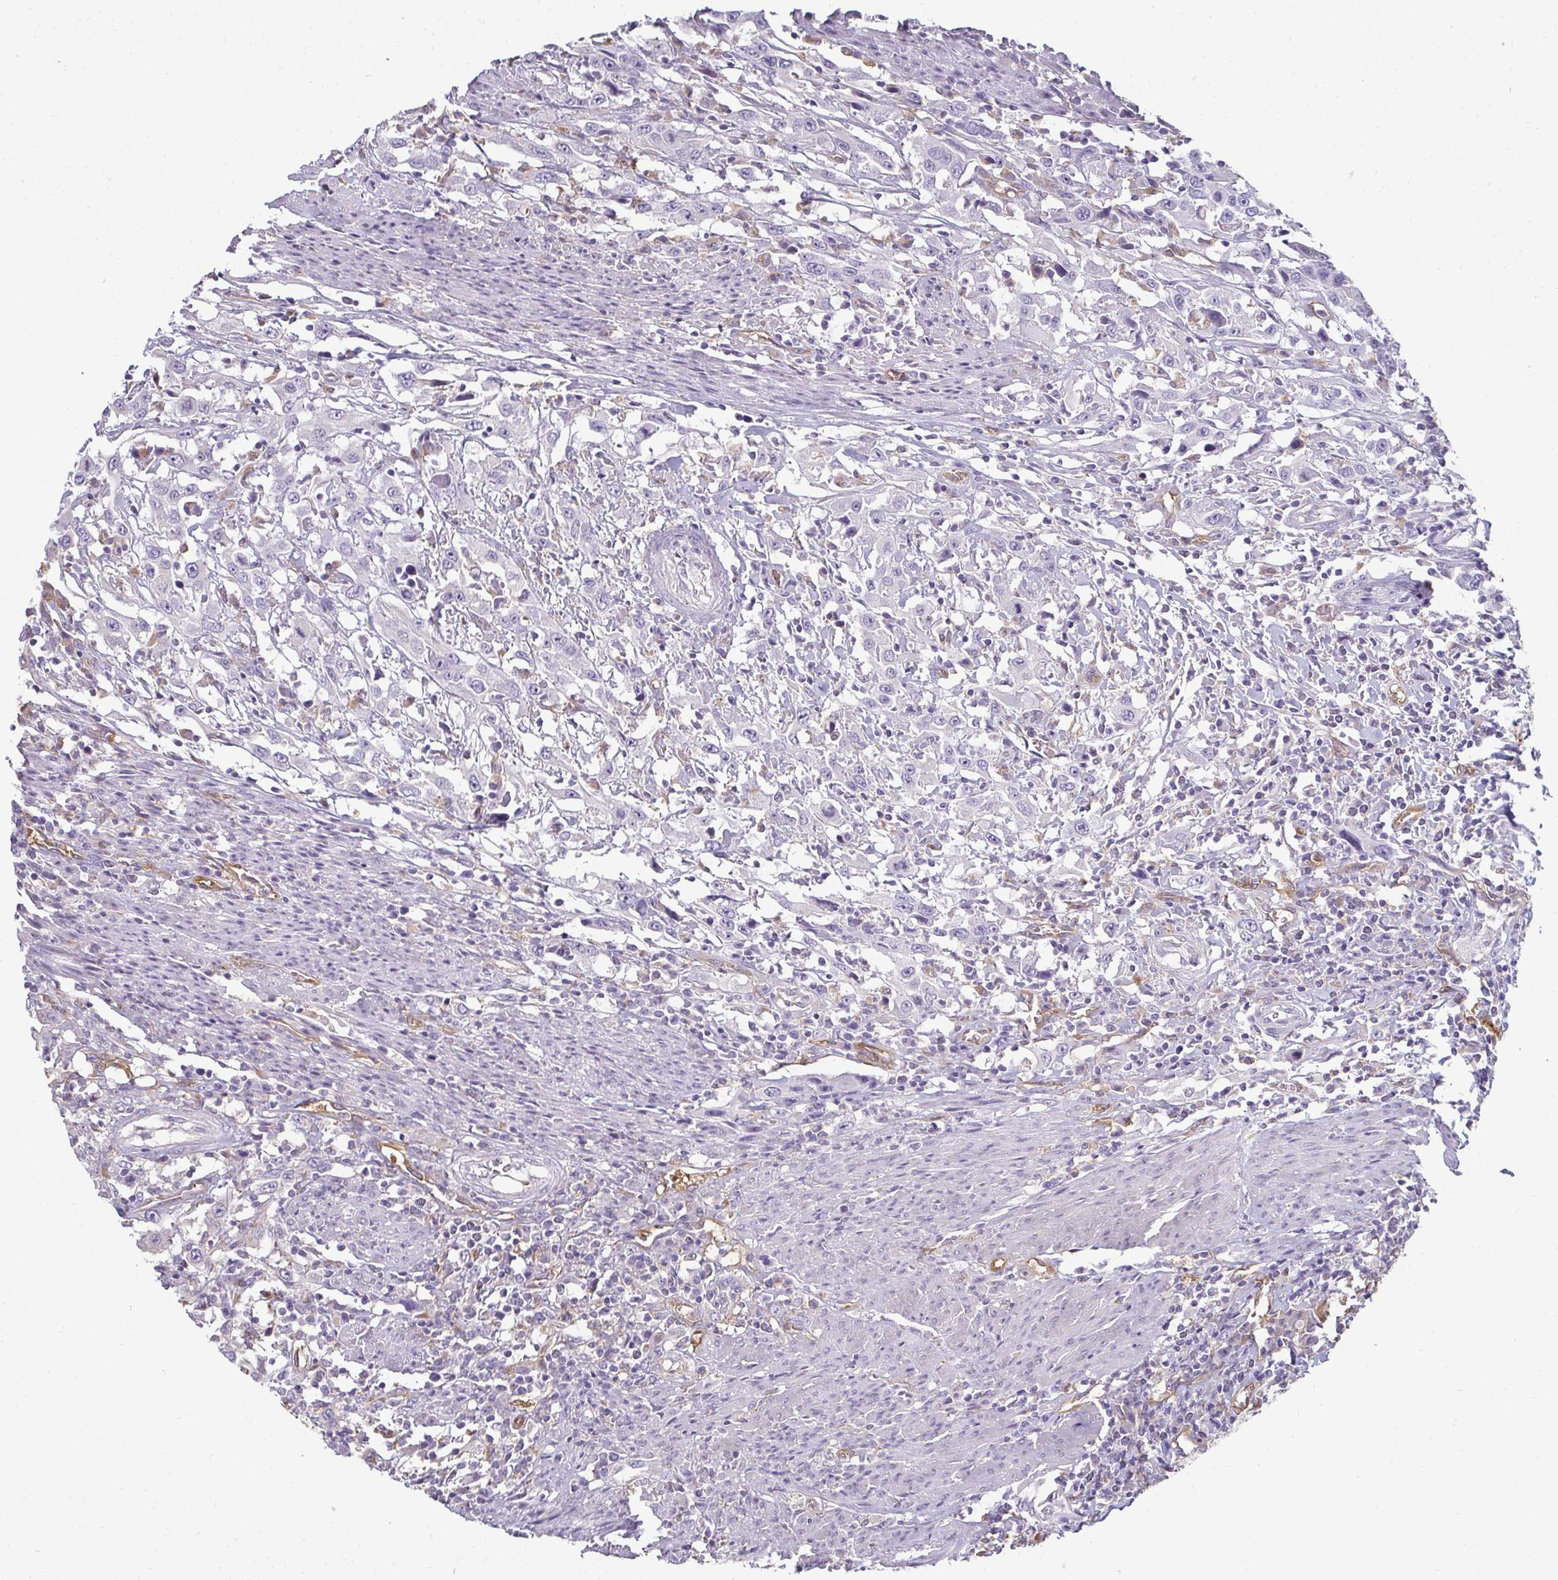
{"staining": {"intensity": "negative", "quantity": "none", "location": "none"}, "tissue": "urothelial cancer", "cell_type": "Tumor cells", "image_type": "cancer", "snomed": [{"axis": "morphology", "description": "Urothelial carcinoma, High grade"}, {"axis": "topography", "description": "Urinary bladder"}], "caption": "Immunohistochemistry (IHC) photomicrograph of human high-grade urothelial carcinoma stained for a protein (brown), which reveals no positivity in tumor cells.", "gene": "PDE2A", "patient": {"sex": "male", "age": 61}}